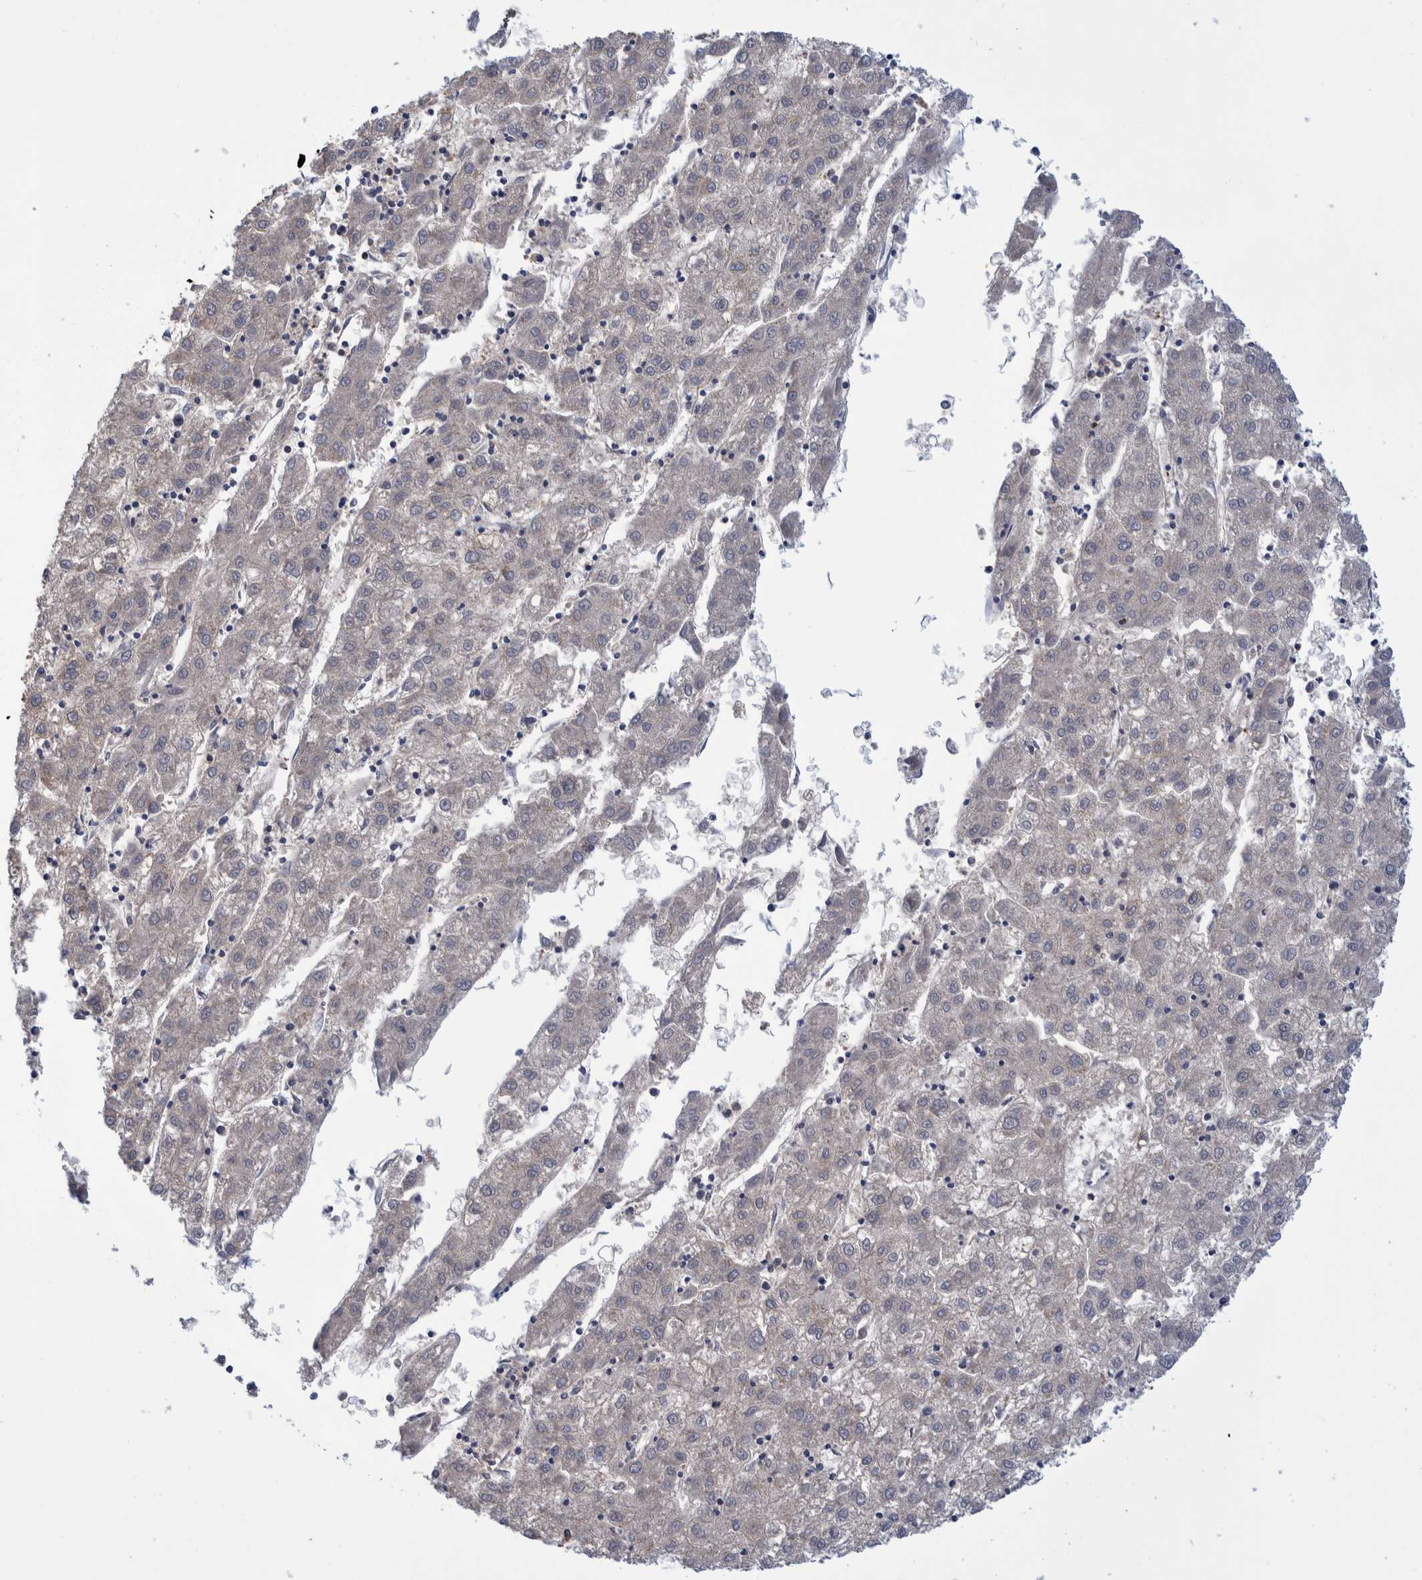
{"staining": {"intensity": "negative", "quantity": "none", "location": "none"}, "tissue": "liver cancer", "cell_type": "Tumor cells", "image_type": "cancer", "snomed": [{"axis": "morphology", "description": "Carcinoma, Hepatocellular, NOS"}, {"axis": "topography", "description": "Liver"}], "caption": "Immunohistochemistry of human liver cancer (hepatocellular carcinoma) reveals no staining in tumor cells.", "gene": "PFAS", "patient": {"sex": "male", "age": 72}}